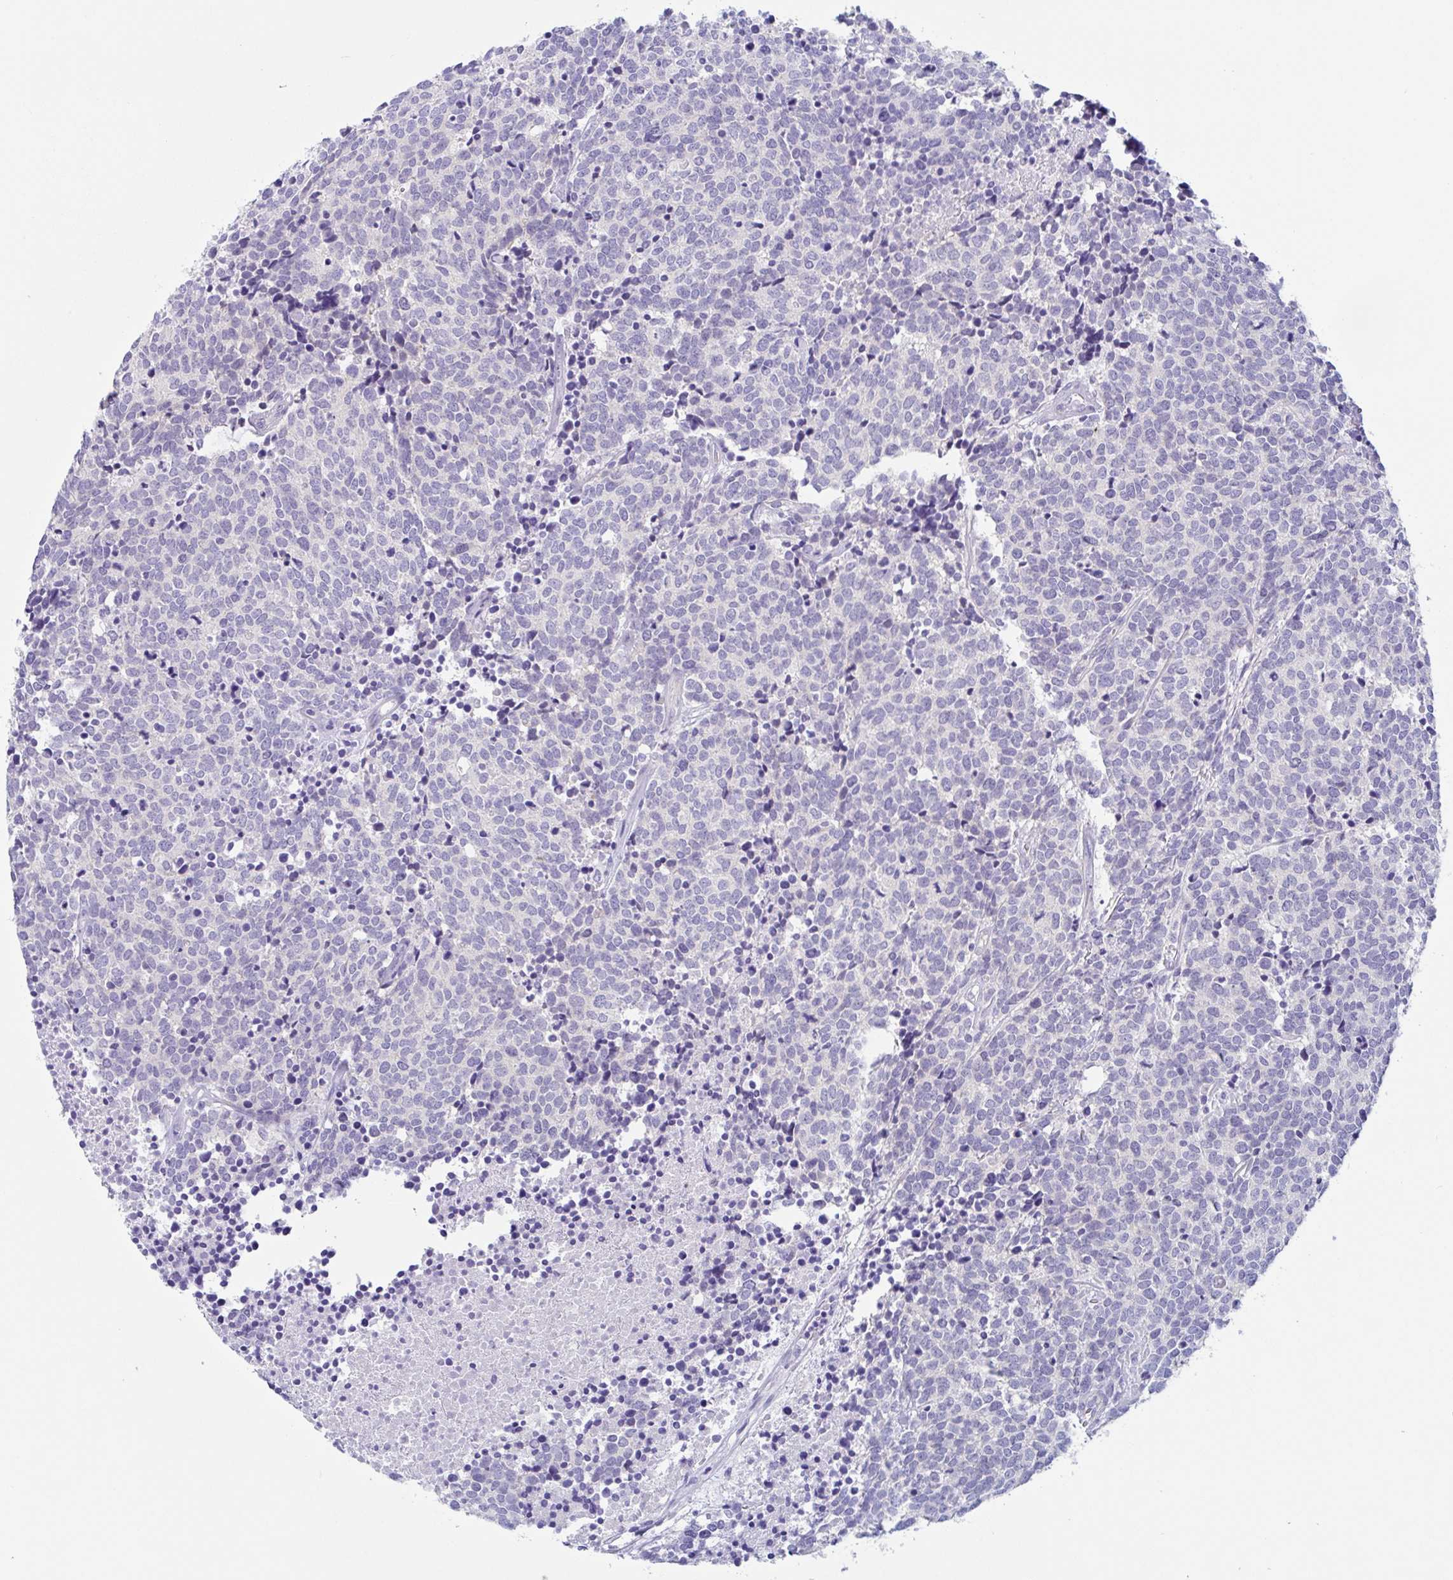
{"staining": {"intensity": "negative", "quantity": "none", "location": "none"}, "tissue": "carcinoid", "cell_type": "Tumor cells", "image_type": "cancer", "snomed": [{"axis": "morphology", "description": "Carcinoid, malignant, NOS"}, {"axis": "topography", "description": "Skin"}], "caption": "Carcinoid was stained to show a protein in brown. There is no significant staining in tumor cells.", "gene": "OR6N2", "patient": {"sex": "female", "age": 79}}